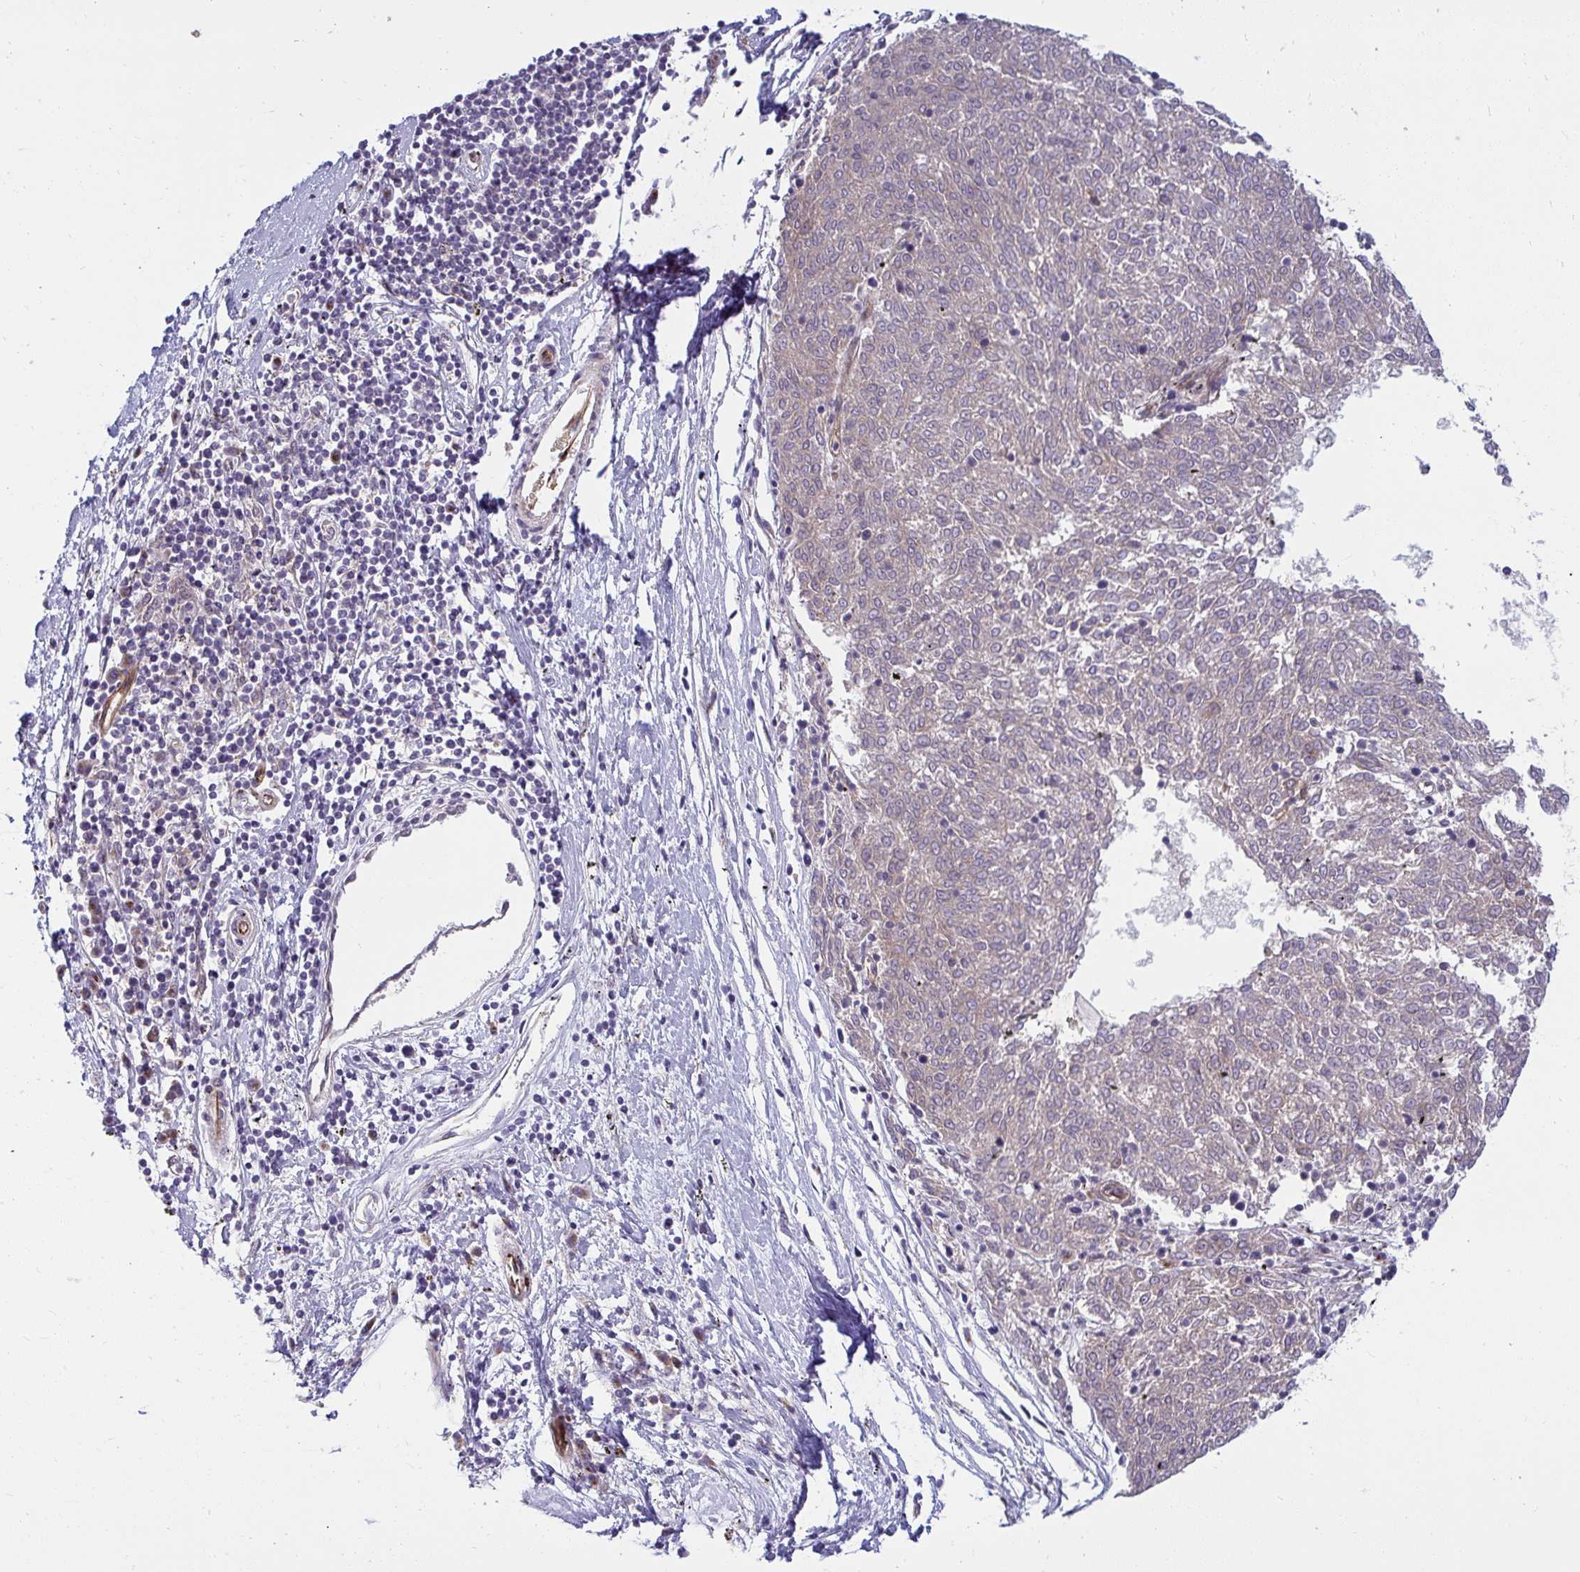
{"staining": {"intensity": "negative", "quantity": "none", "location": "none"}, "tissue": "melanoma", "cell_type": "Tumor cells", "image_type": "cancer", "snomed": [{"axis": "morphology", "description": "Malignant melanoma, NOS"}, {"axis": "topography", "description": "Skin"}], "caption": "DAB (3,3'-diaminobenzidine) immunohistochemical staining of human malignant melanoma displays no significant positivity in tumor cells.", "gene": "IFIT3", "patient": {"sex": "female", "age": 72}}